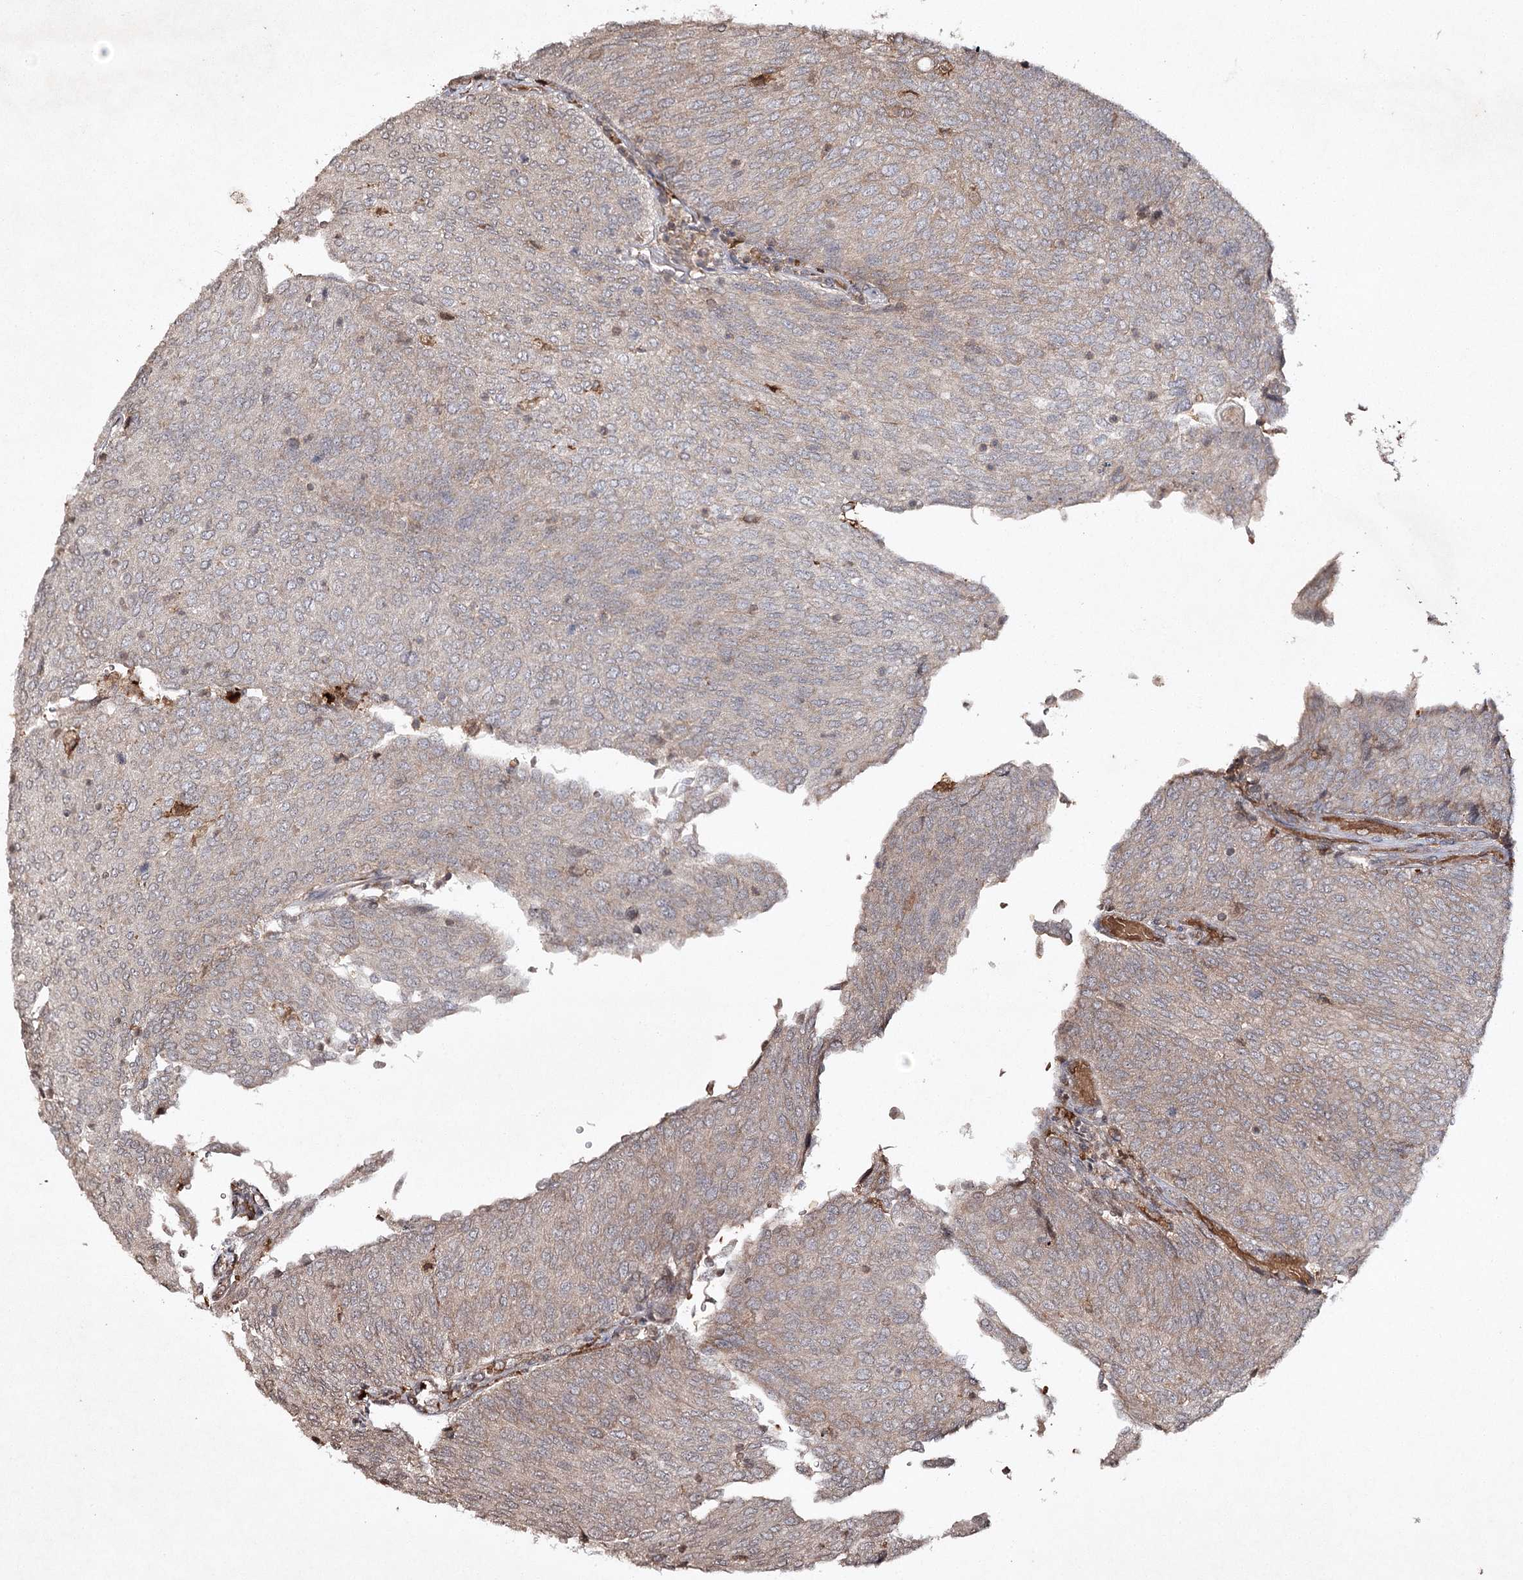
{"staining": {"intensity": "weak", "quantity": "<25%", "location": "cytoplasmic/membranous"}, "tissue": "urothelial cancer", "cell_type": "Tumor cells", "image_type": "cancer", "snomed": [{"axis": "morphology", "description": "Urothelial carcinoma, Low grade"}, {"axis": "topography", "description": "Urinary bladder"}], "caption": "This is a image of immunohistochemistry staining of low-grade urothelial carcinoma, which shows no positivity in tumor cells. The staining was performed using DAB to visualize the protein expression in brown, while the nuclei were stained in blue with hematoxylin (Magnification: 20x).", "gene": "CYP2B6", "patient": {"sex": "female", "age": 79}}